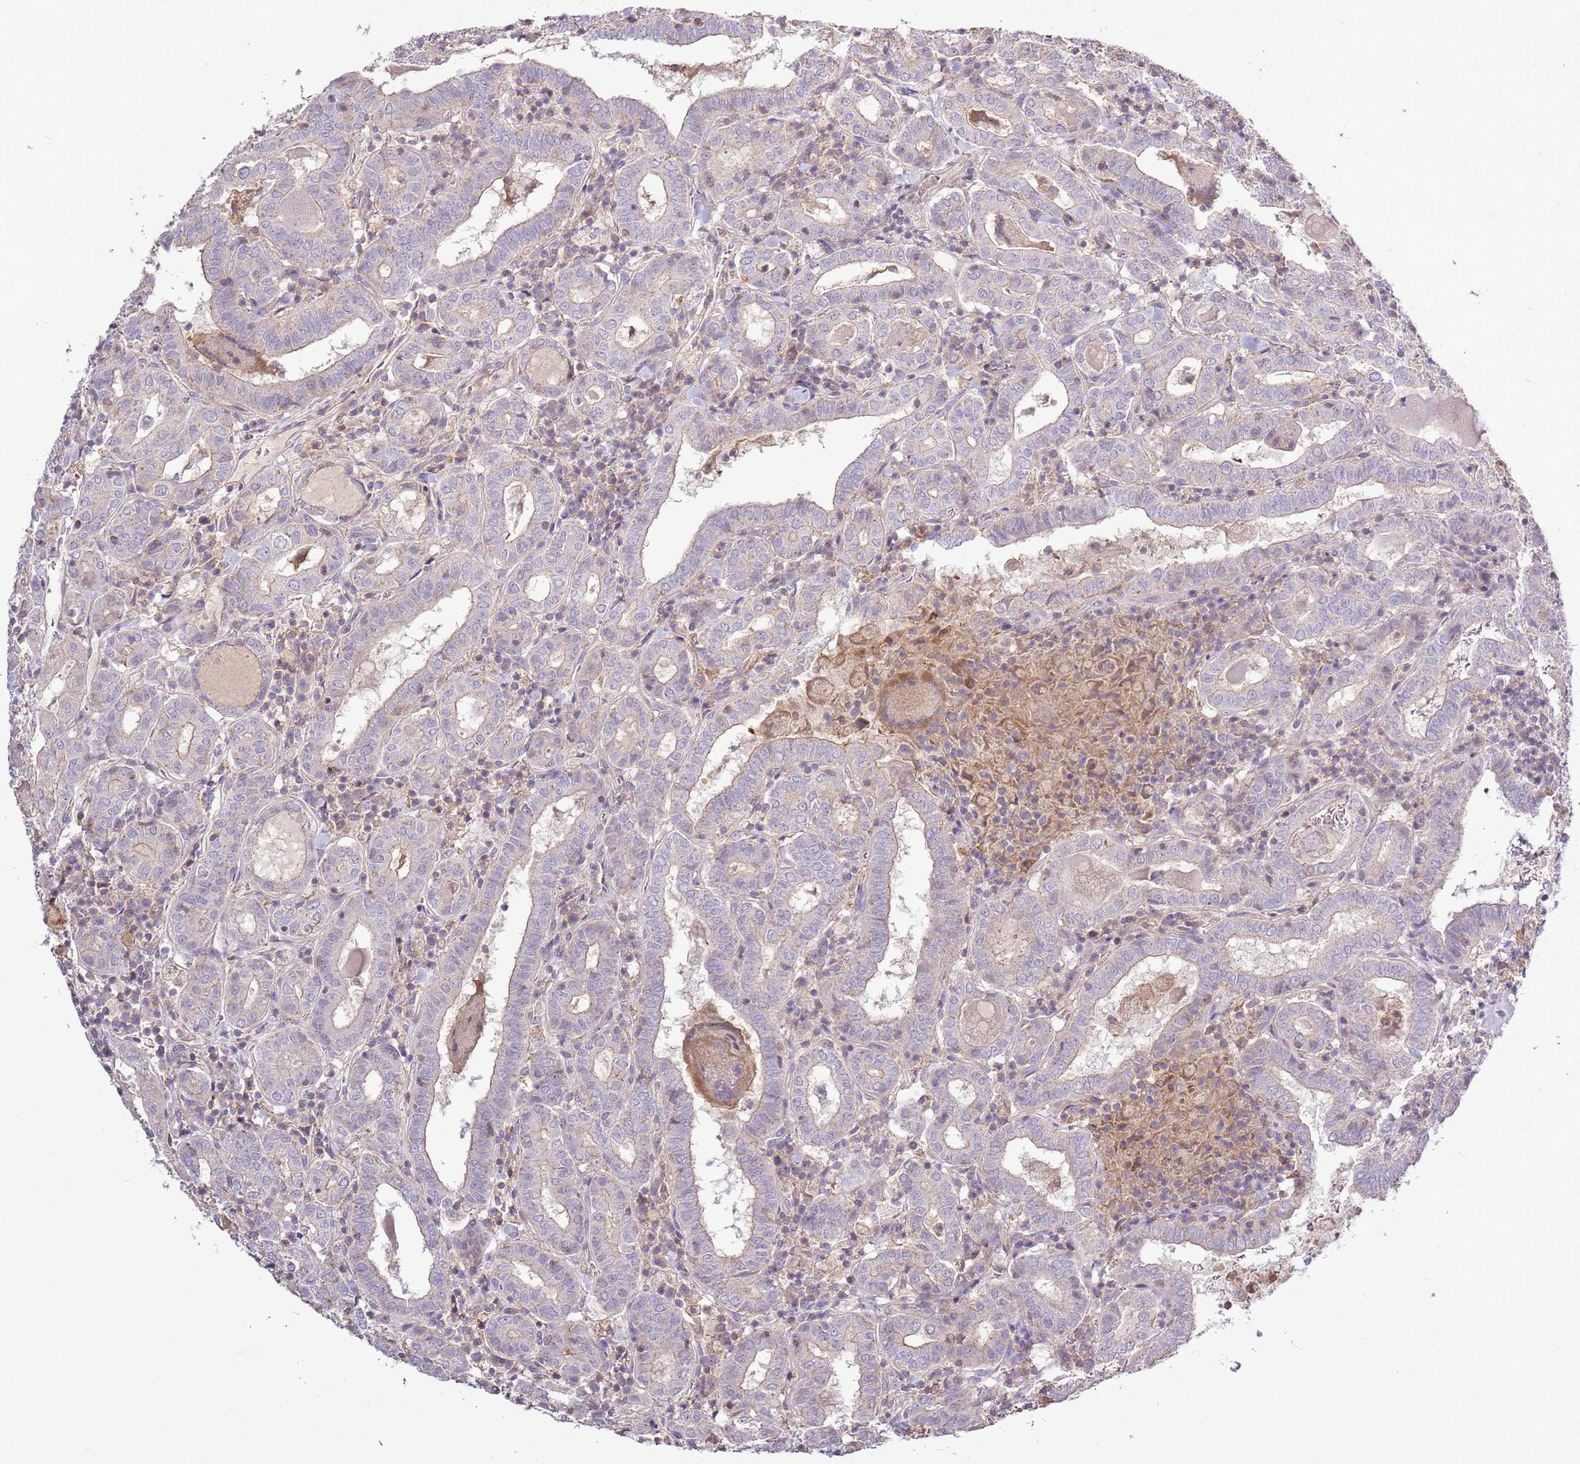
{"staining": {"intensity": "weak", "quantity": "<25%", "location": "cytoplasmic/membranous"}, "tissue": "thyroid cancer", "cell_type": "Tumor cells", "image_type": "cancer", "snomed": [{"axis": "morphology", "description": "Papillary adenocarcinoma, NOS"}, {"axis": "topography", "description": "Thyroid gland"}], "caption": "Immunohistochemical staining of human thyroid papillary adenocarcinoma shows no significant expression in tumor cells.", "gene": "EVA1B", "patient": {"sex": "female", "age": 72}}